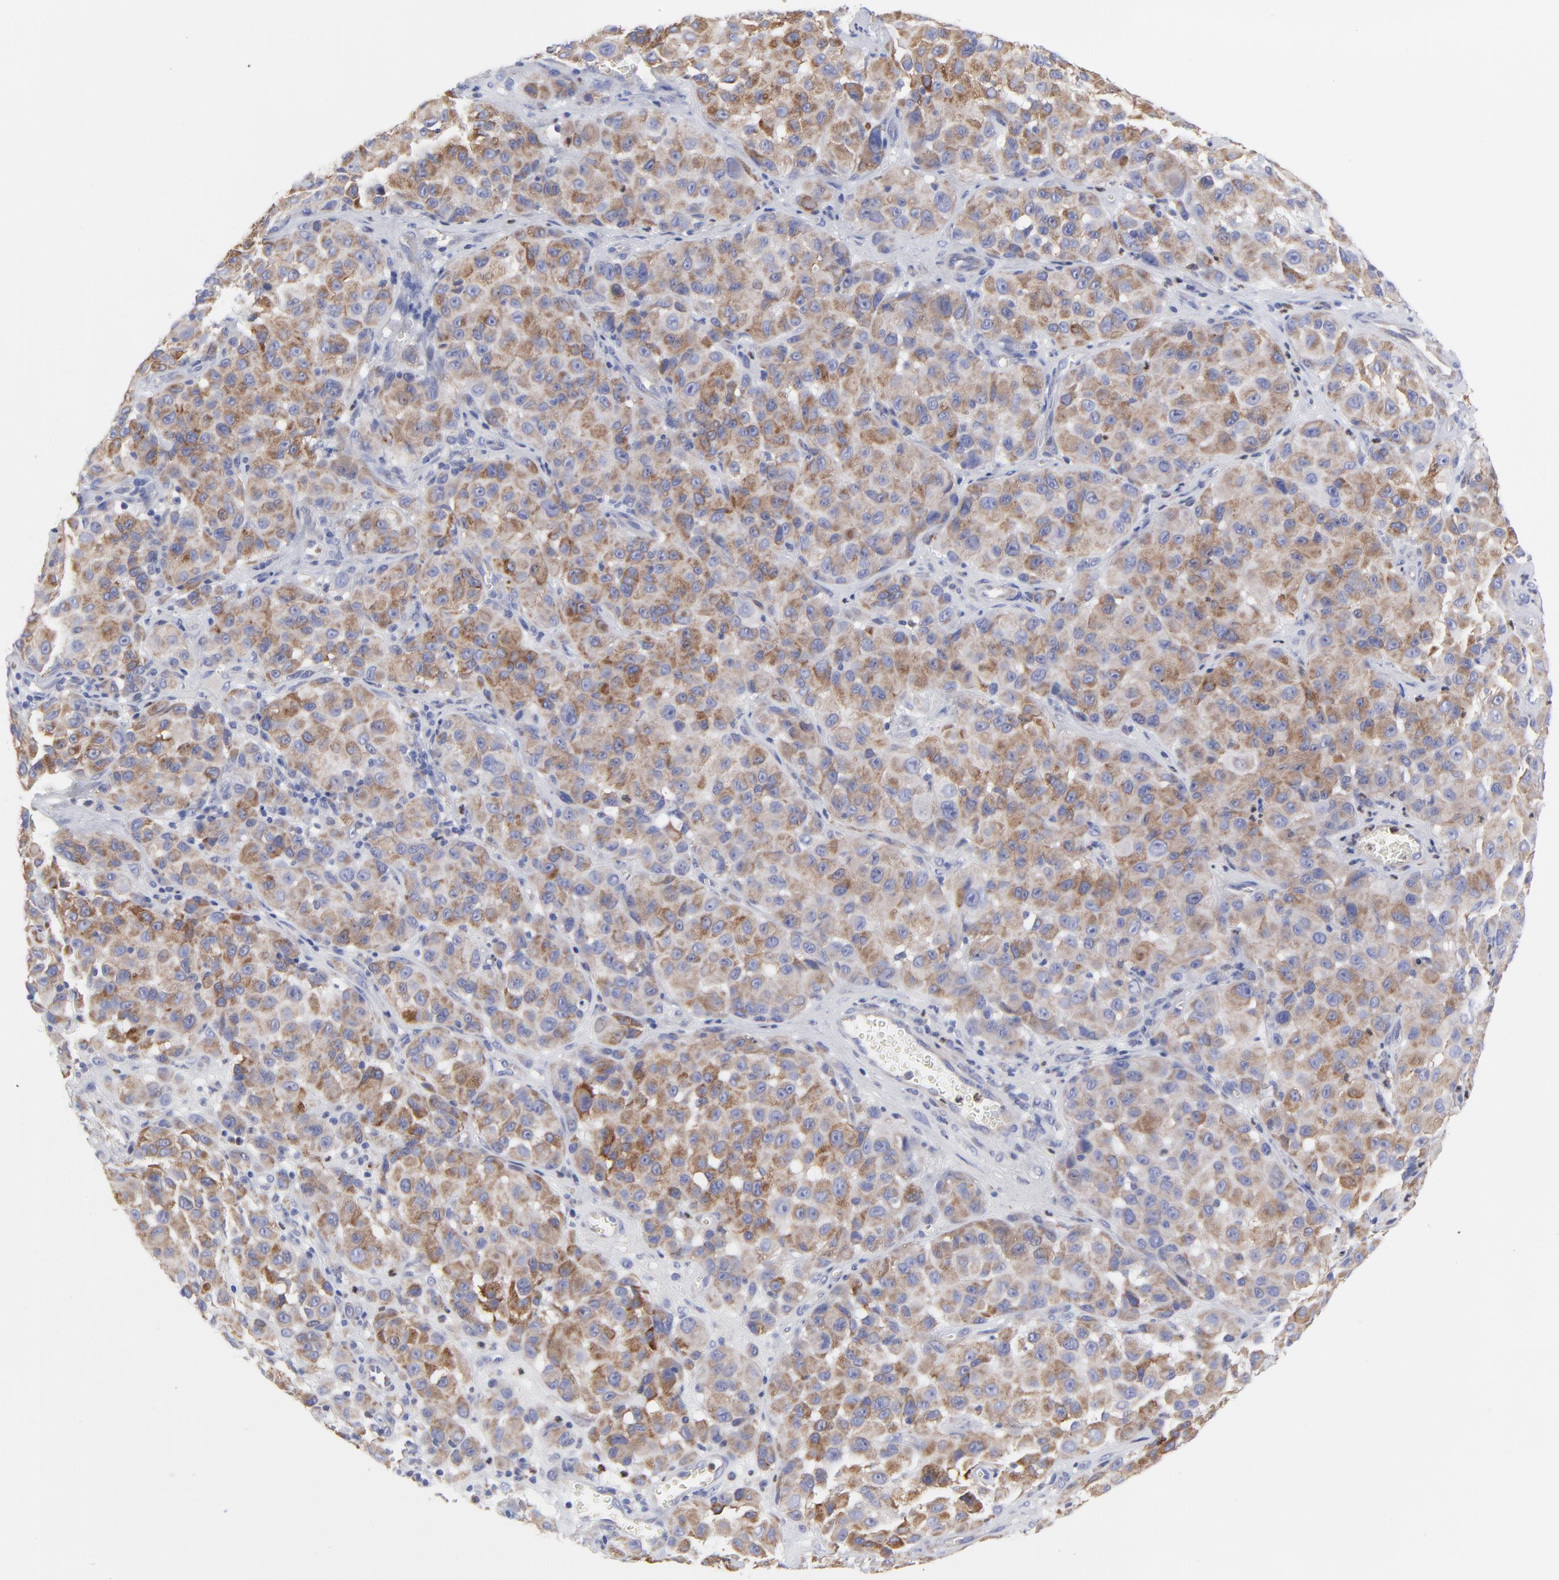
{"staining": {"intensity": "moderate", "quantity": ">75%", "location": "cytoplasmic/membranous"}, "tissue": "melanoma", "cell_type": "Tumor cells", "image_type": "cancer", "snomed": [{"axis": "morphology", "description": "Malignant melanoma, NOS"}, {"axis": "topography", "description": "Skin"}], "caption": "IHC staining of malignant melanoma, which reveals medium levels of moderate cytoplasmic/membranous expression in about >75% of tumor cells indicating moderate cytoplasmic/membranous protein positivity. The staining was performed using DAB (brown) for protein detection and nuclei were counterstained in hematoxylin (blue).", "gene": "MOSPD2", "patient": {"sex": "female", "age": 21}}